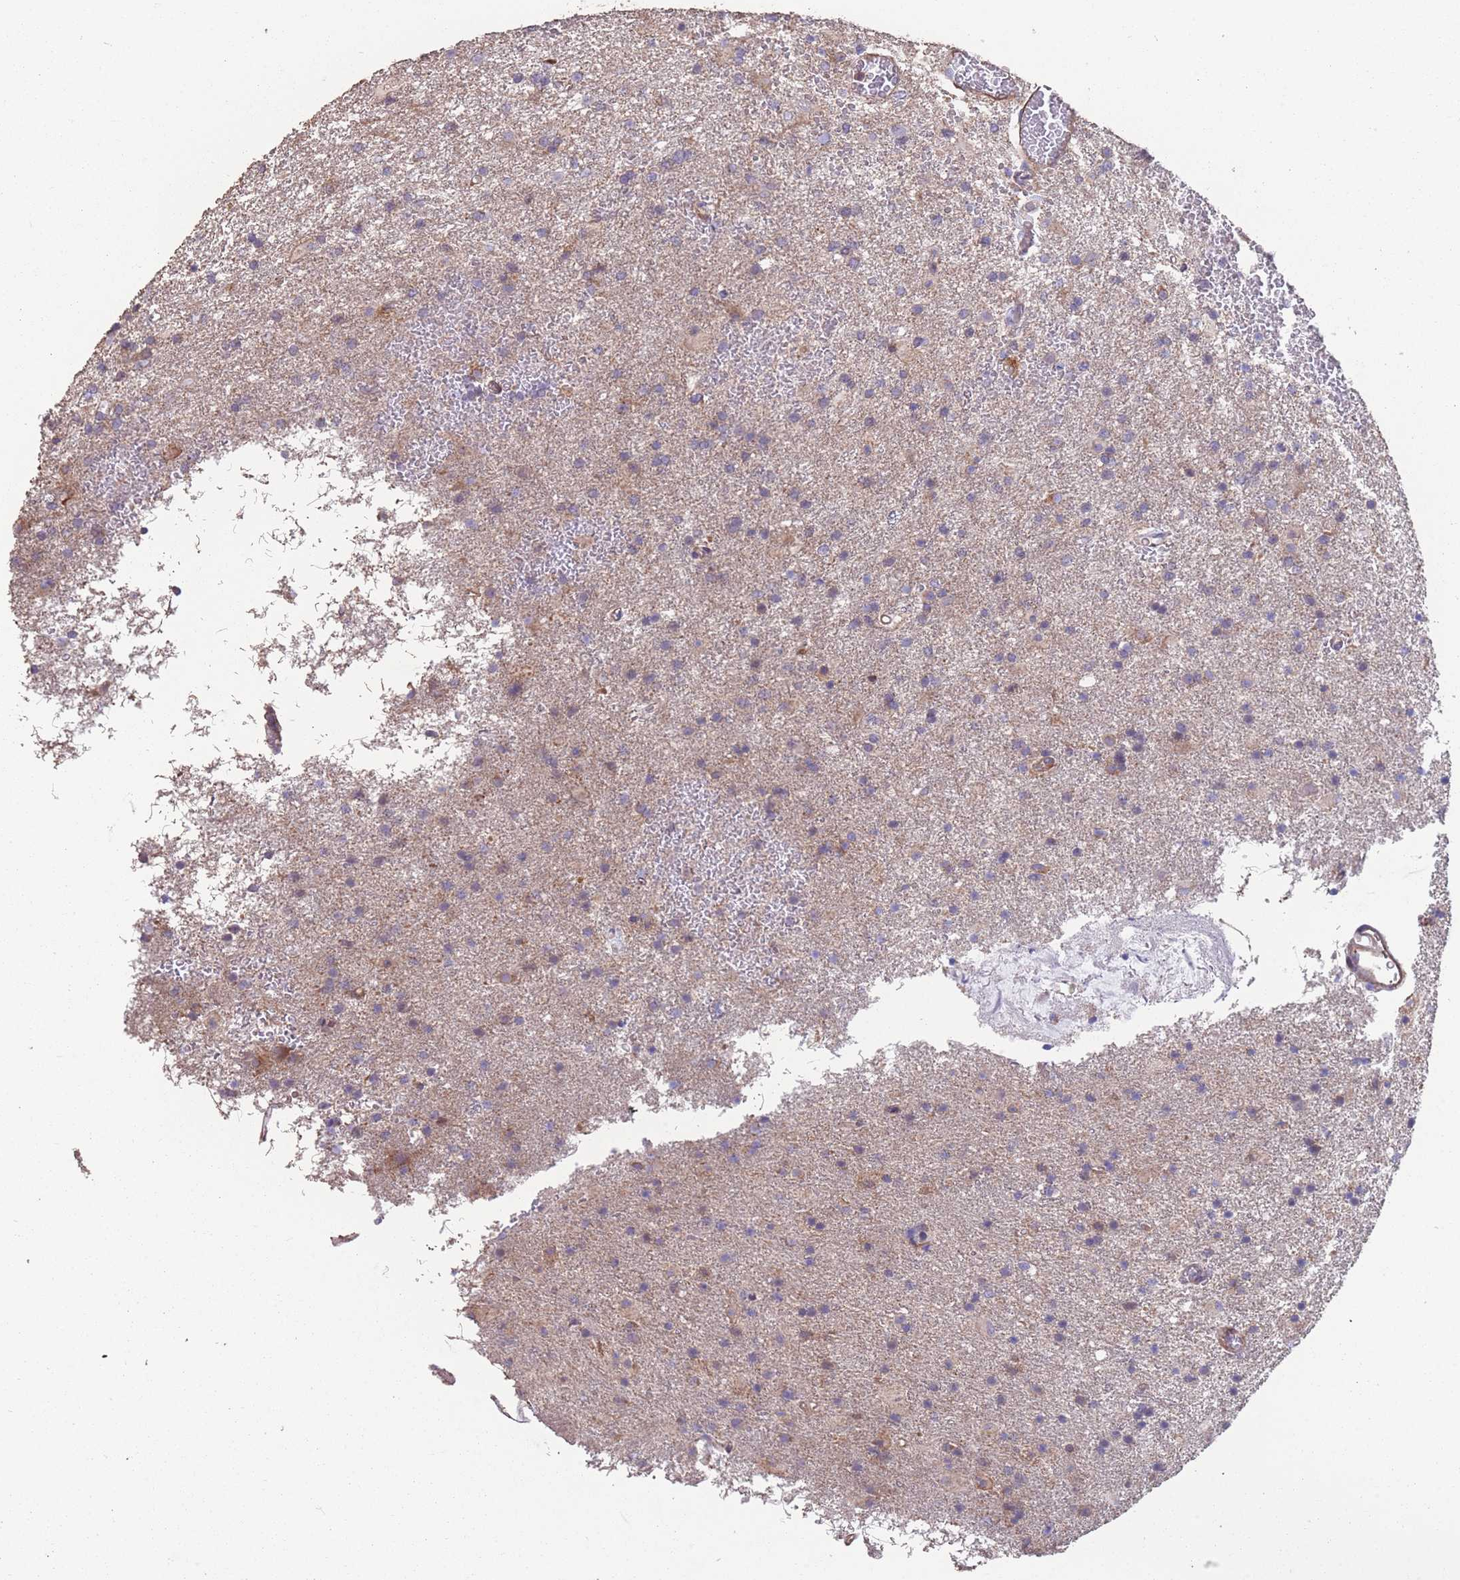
{"staining": {"intensity": "negative", "quantity": "none", "location": "none"}, "tissue": "glioma", "cell_type": "Tumor cells", "image_type": "cancer", "snomed": [{"axis": "morphology", "description": "Glioma, malignant, Low grade"}, {"axis": "topography", "description": "Brain"}], "caption": "DAB (3,3'-diaminobenzidine) immunohistochemical staining of human glioma demonstrates no significant positivity in tumor cells.", "gene": "NUDT21", "patient": {"sex": "male", "age": 65}}